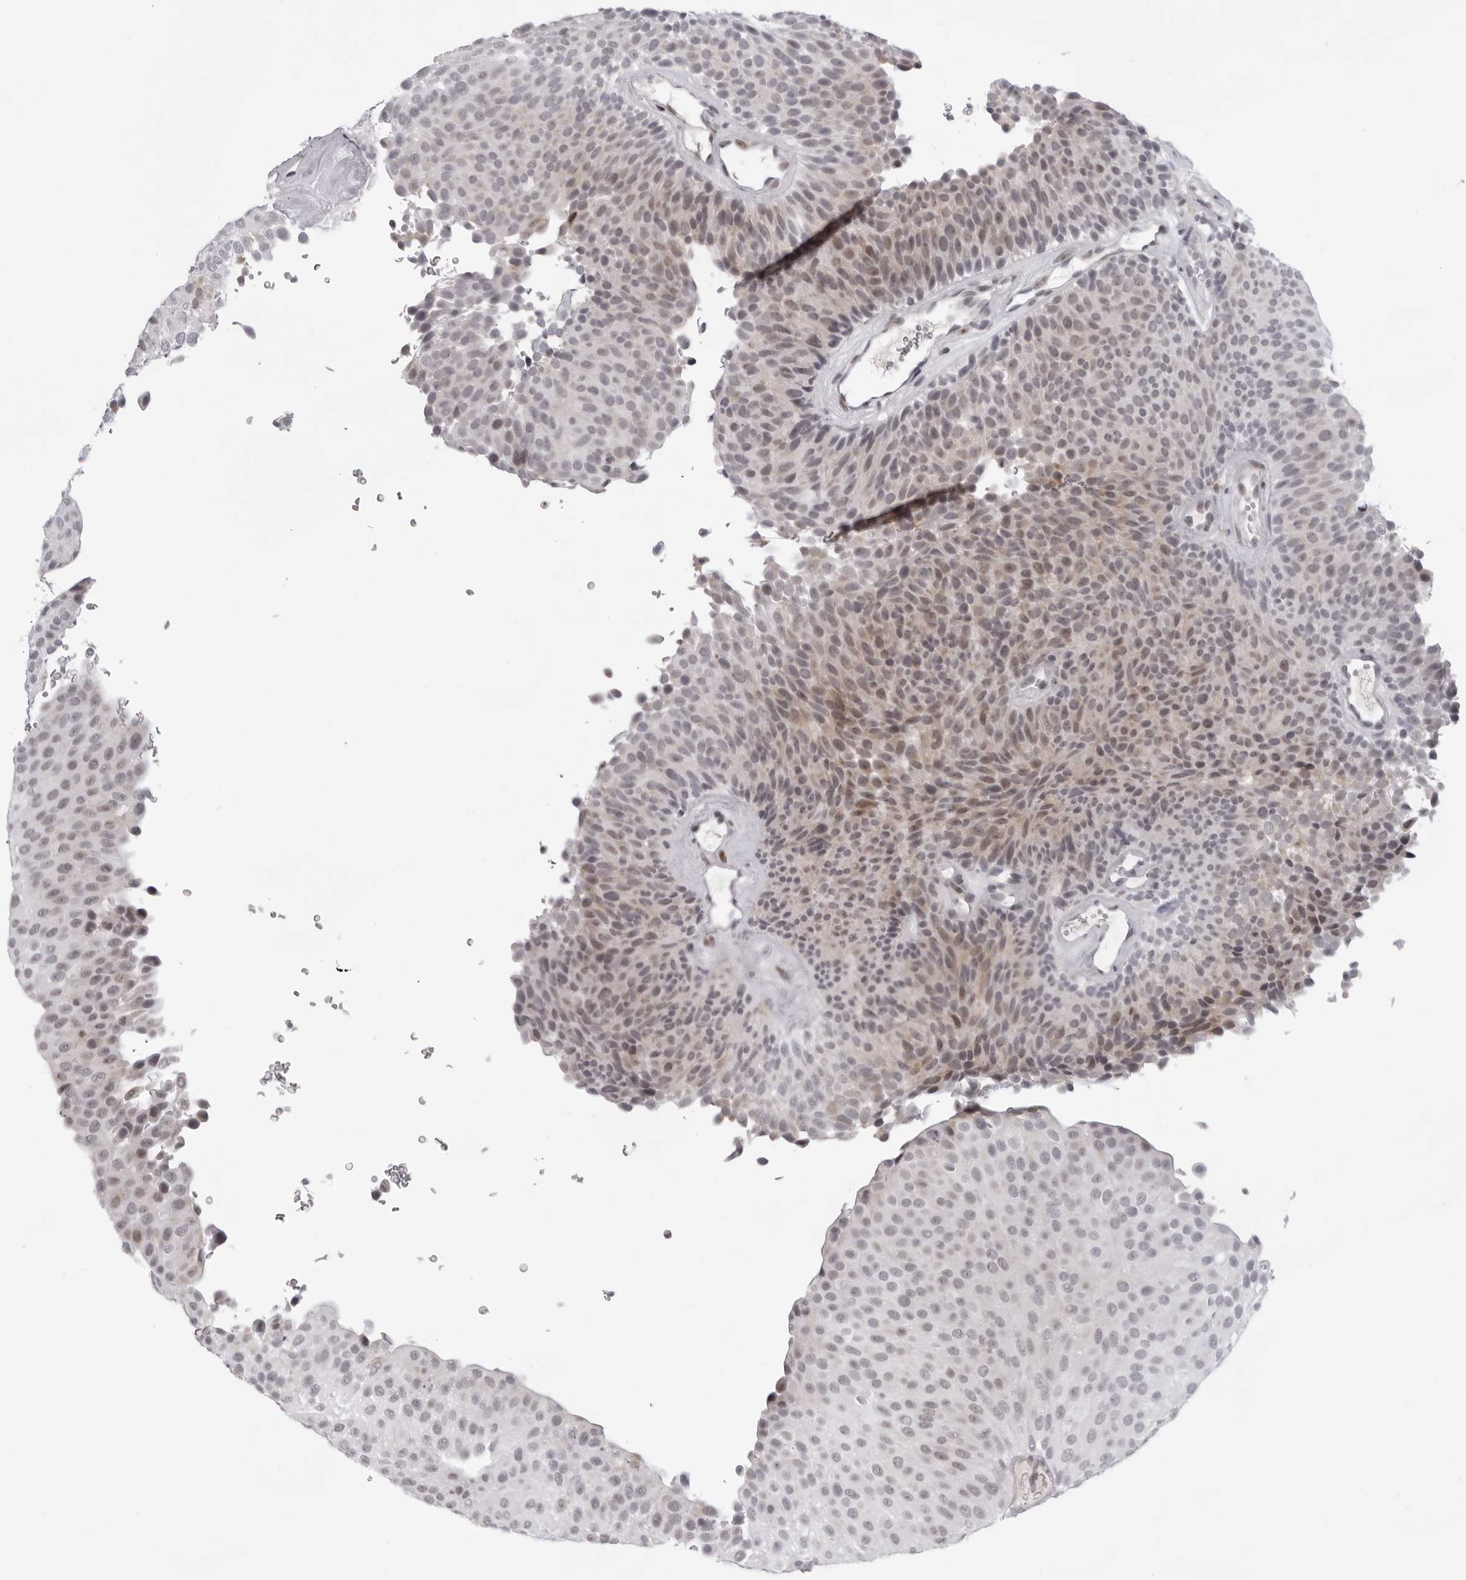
{"staining": {"intensity": "moderate", "quantity": "<25%", "location": "nuclear"}, "tissue": "urothelial cancer", "cell_type": "Tumor cells", "image_type": "cancer", "snomed": [{"axis": "morphology", "description": "Urothelial carcinoma, Low grade"}, {"axis": "topography", "description": "Urinary bladder"}], "caption": "Immunohistochemistry histopathology image of neoplastic tissue: human urothelial carcinoma (low-grade) stained using immunohistochemistry (IHC) reveals low levels of moderate protein expression localized specifically in the nuclear of tumor cells, appearing as a nuclear brown color.", "gene": "EXOSC10", "patient": {"sex": "male", "age": 78}}